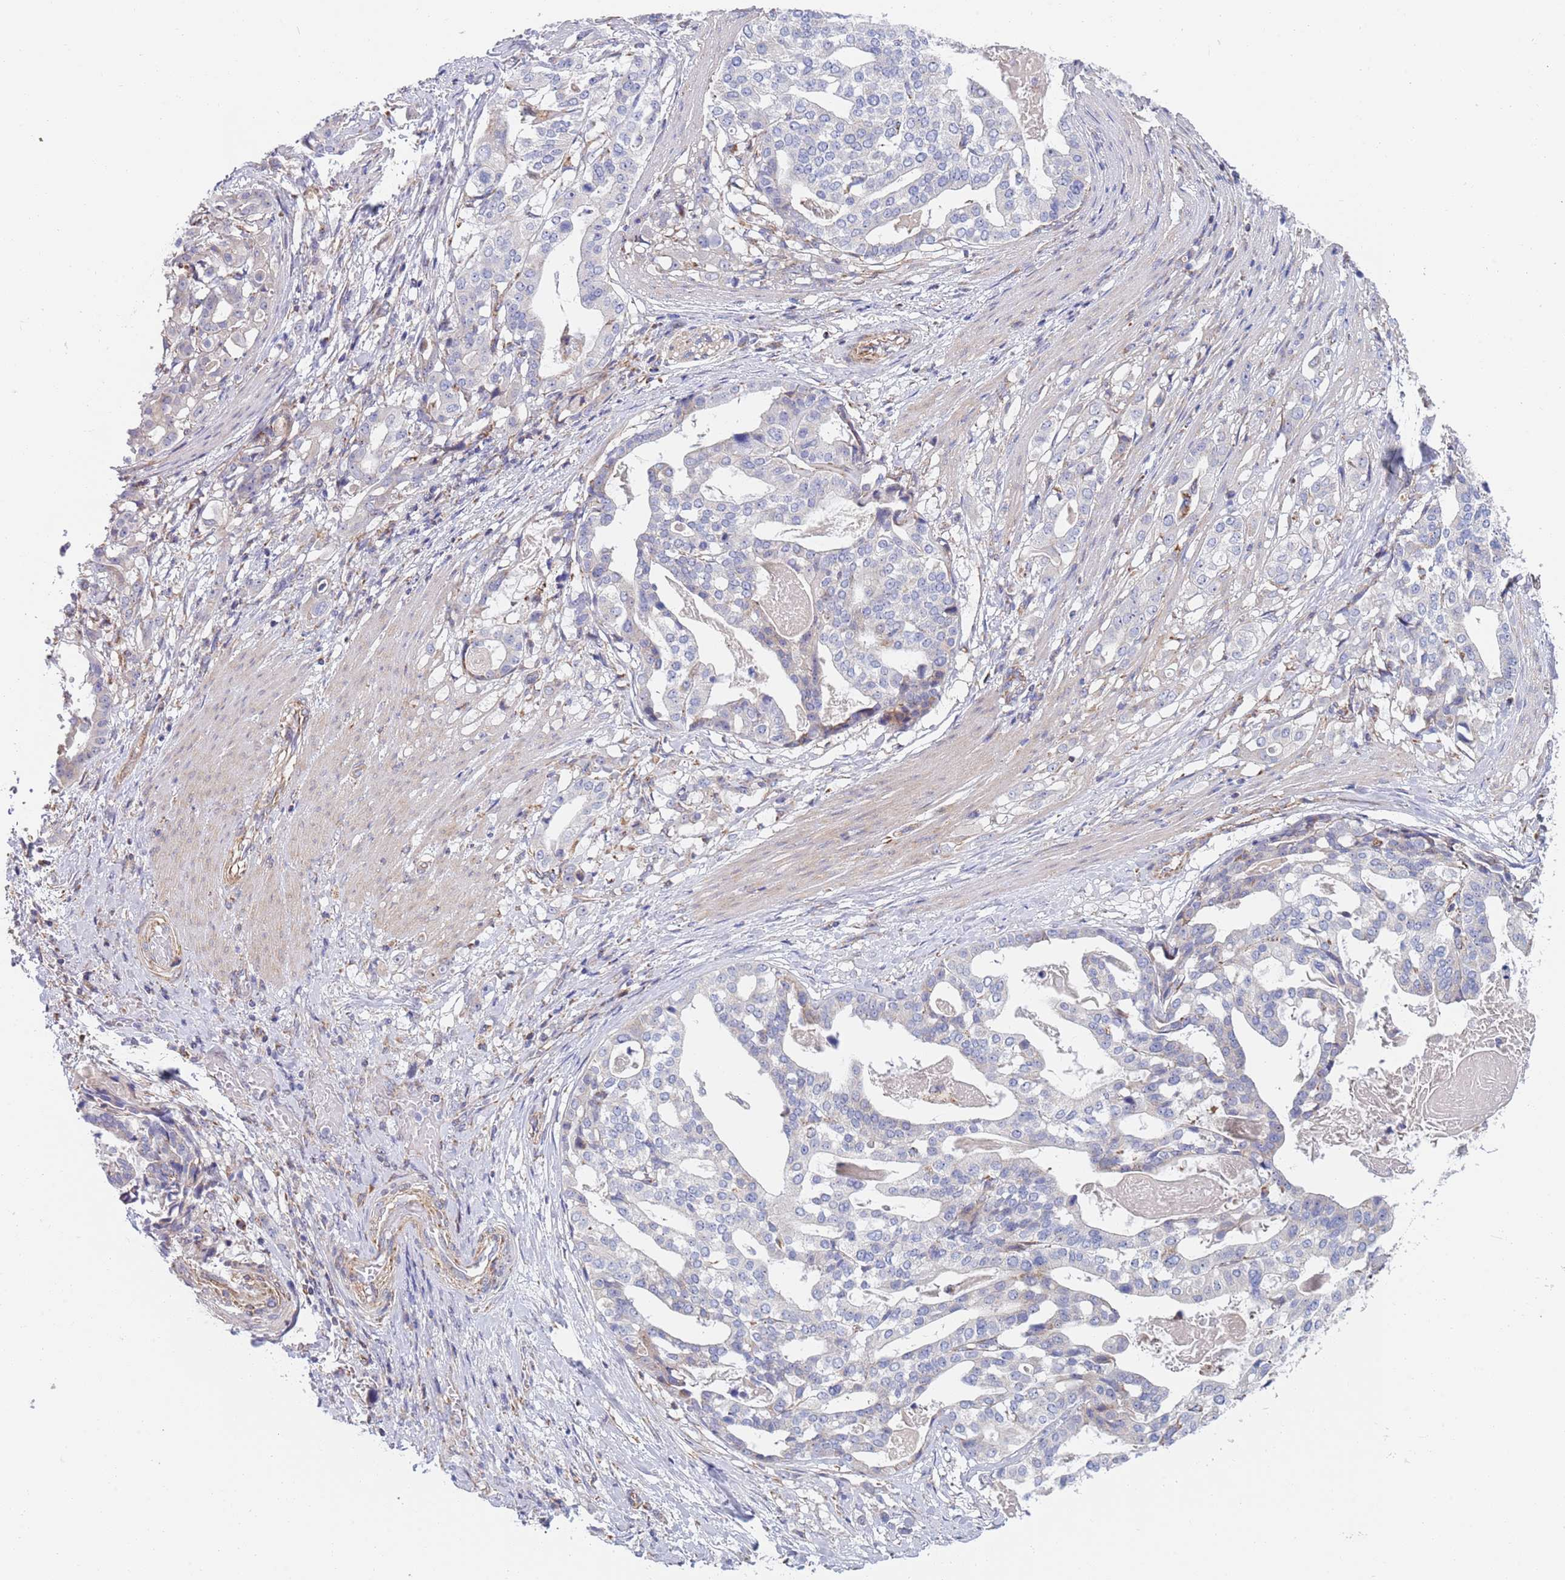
{"staining": {"intensity": "negative", "quantity": "none", "location": "none"}, "tissue": "stomach cancer", "cell_type": "Tumor cells", "image_type": "cancer", "snomed": [{"axis": "morphology", "description": "Adenocarcinoma, NOS"}, {"axis": "topography", "description": "Stomach"}], "caption": "Tumor cells show no significant protein positivity in stomach adenocarcinoma.", "gene": "PWWP3A", "patient": {"sex": "male", "age": 48}}